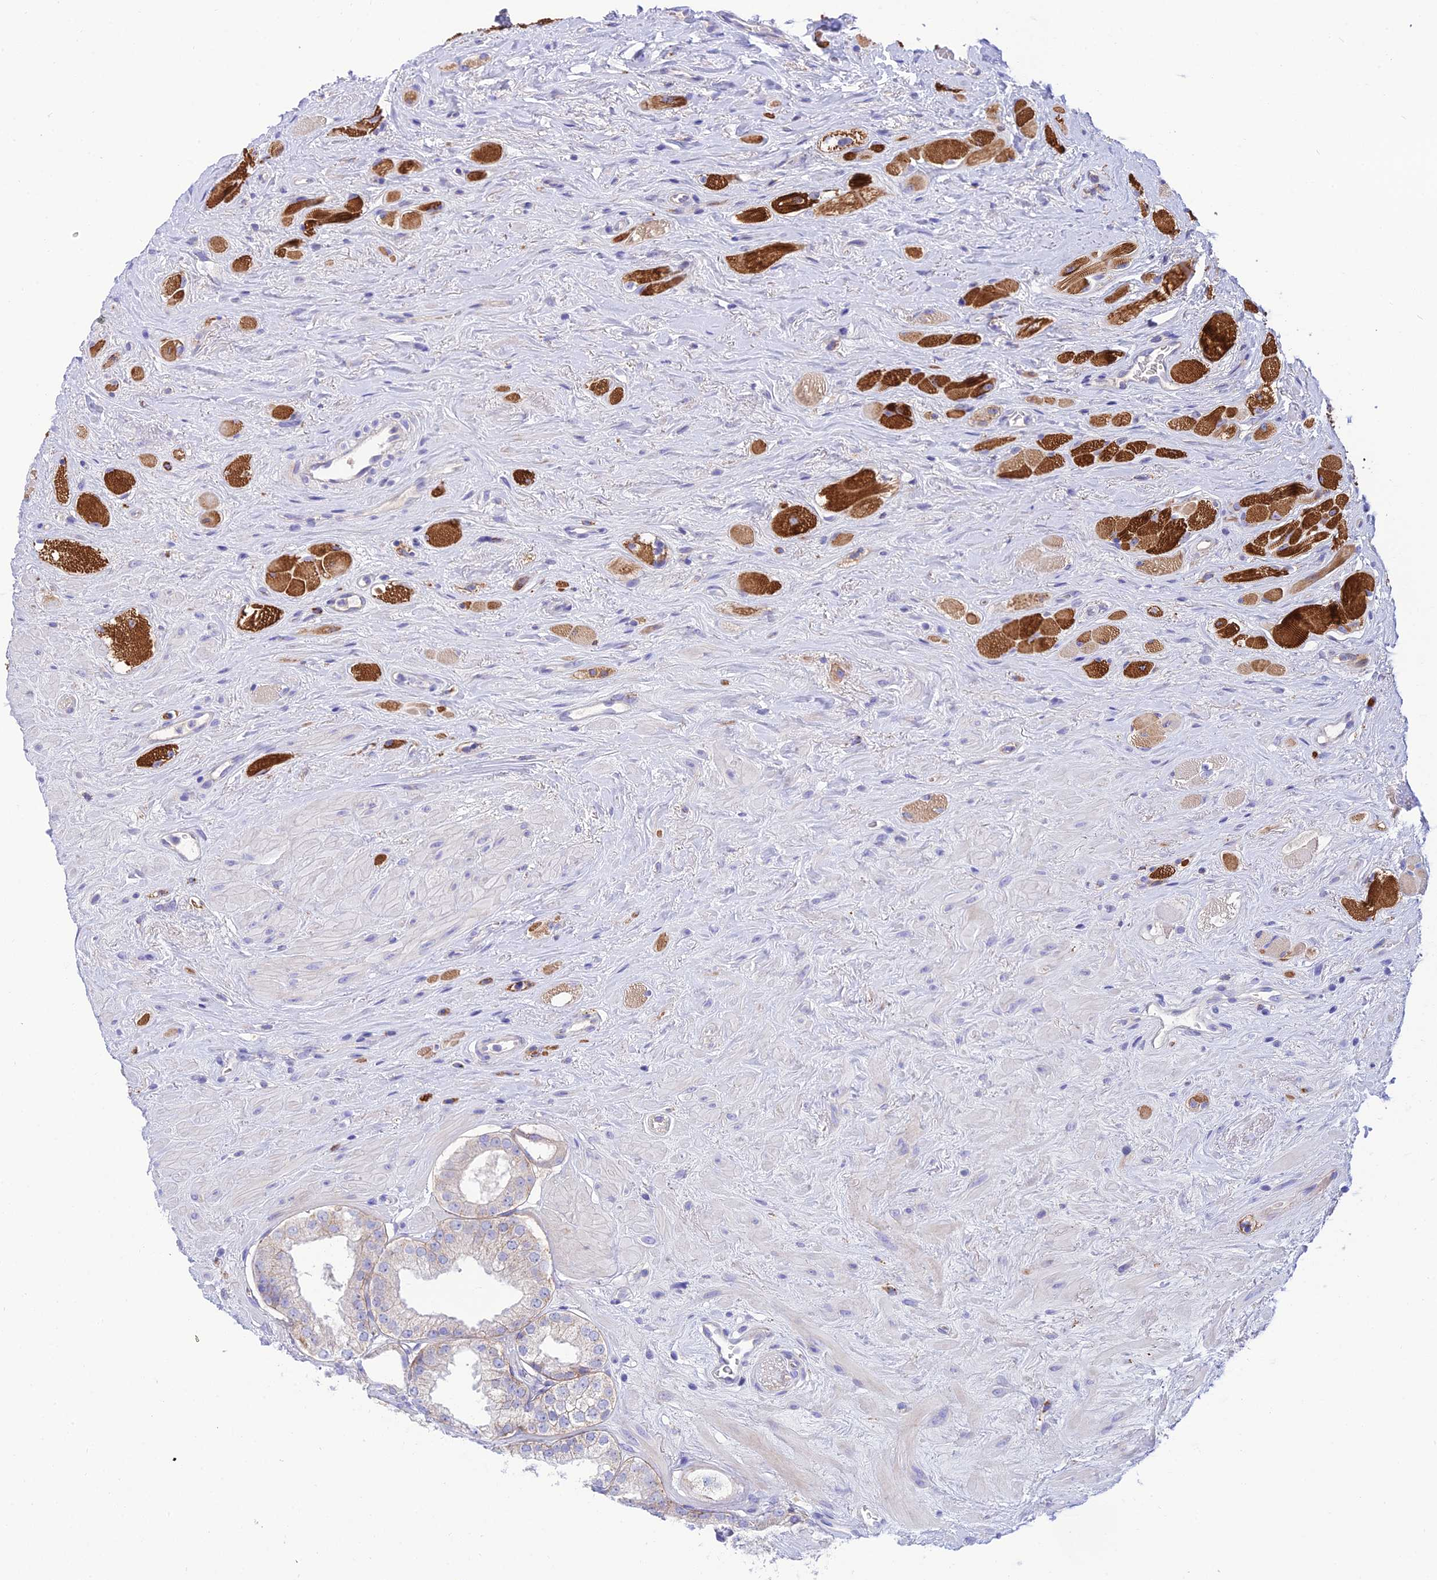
{"staining": {"intensity": "negative", "quantity": "none", "location": "none"}, "tissue": "prostate cancer", "cell_type": "Tumor cells", "image_type": "cancer", "snomed": [{"axis": "morphology", "description": "Adenocarcinoma, High grade"}, {"axis": "topography", "description": "Prostate"}], "caption": "Immunohistochemistry of prostate adenocarcinoma (high-grade) shows no positivity in tumor cells.", "gene": "CCDC157", "patient": {"sex": "male", "age": 65}}